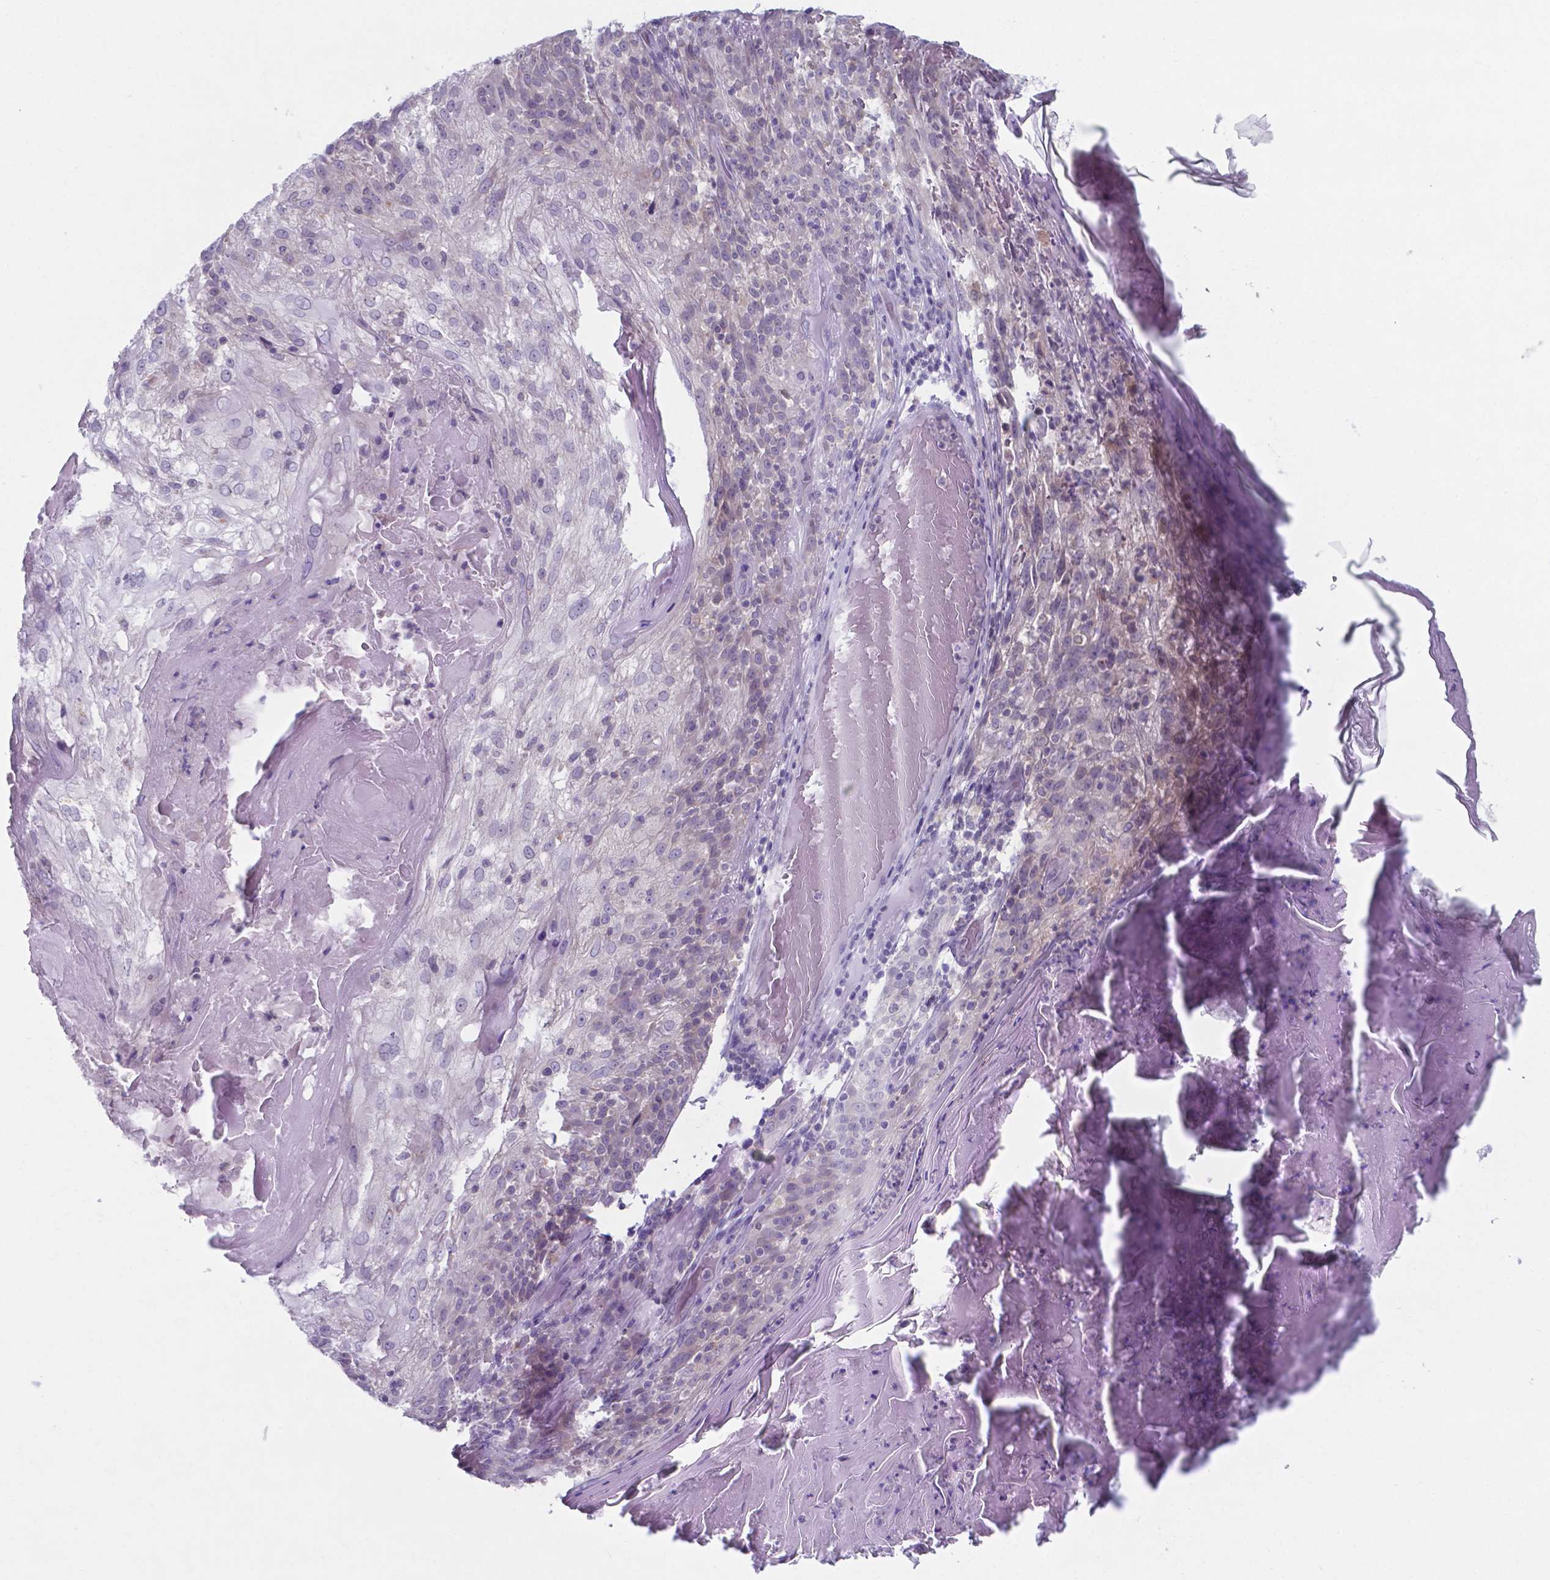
{"staining": {"intensity": "negative", "quantity": "none", "location": "none"}, "tissue": "skin cancer", "cell_type": "Tumor cells", "image_type": "cancer", "snomed": [{"axis": "morphology", "description": "Normal tissue, NOS"}, {"axis": "morphology", "description": "Squamous cell carcinoma, NOS"}, {"axis": "topography", "description": "Skin"}], "caption": "IHC photomicrograph of neoplastic tissue: squamous cell carcinoma (skin) stained with DAB reveals no significant protein positivity in tumor cells.", "gene": "AP5B1", "patient": {"sex": "female", "age": 83}}